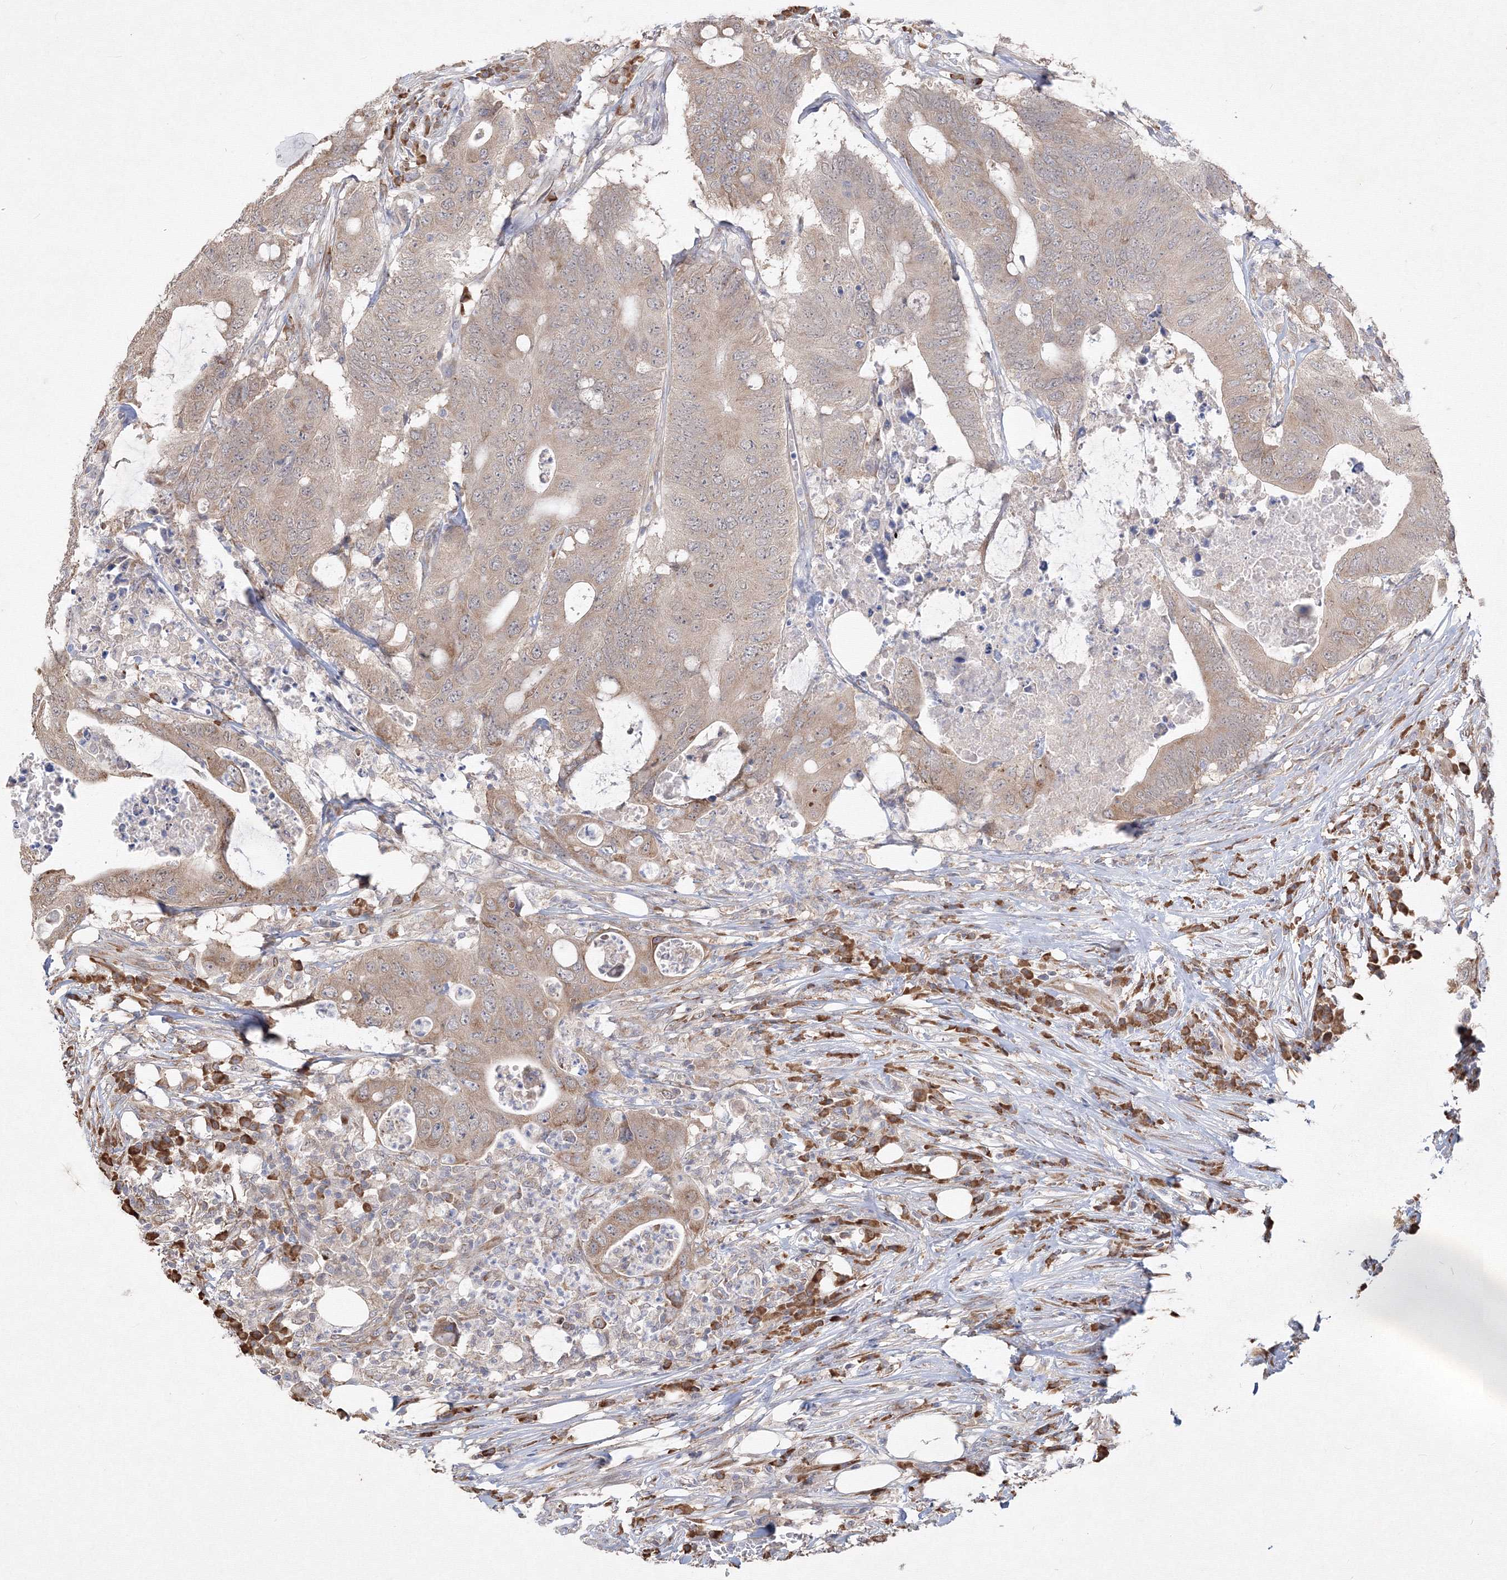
{"staining": {"intensity": "weak", "quantity": "25%-75%", "location": "cytoplasmic/membranous"}, "tissue": "colorectal cancer", "cell_type": "Tumor cells", "image_type": "cancer", "snomed": [{"axis": "morphology", "description": "Adenocarcinoma, NOS"}, {"axis": "topography", "description": "Colon"}], "caption": "Colorectal adenocarcinoma was stained to show a protein in brown. There is low levels of weak cytoplasmic/membranous expression in about 25%-75% of tumor cells. Using DAB (brown) and hematoxylin (blue) stains, captured at high magnification using brightfield microscopy.", "gene": "FBXL8", "patient": {"sex": "male", "age": 71}}